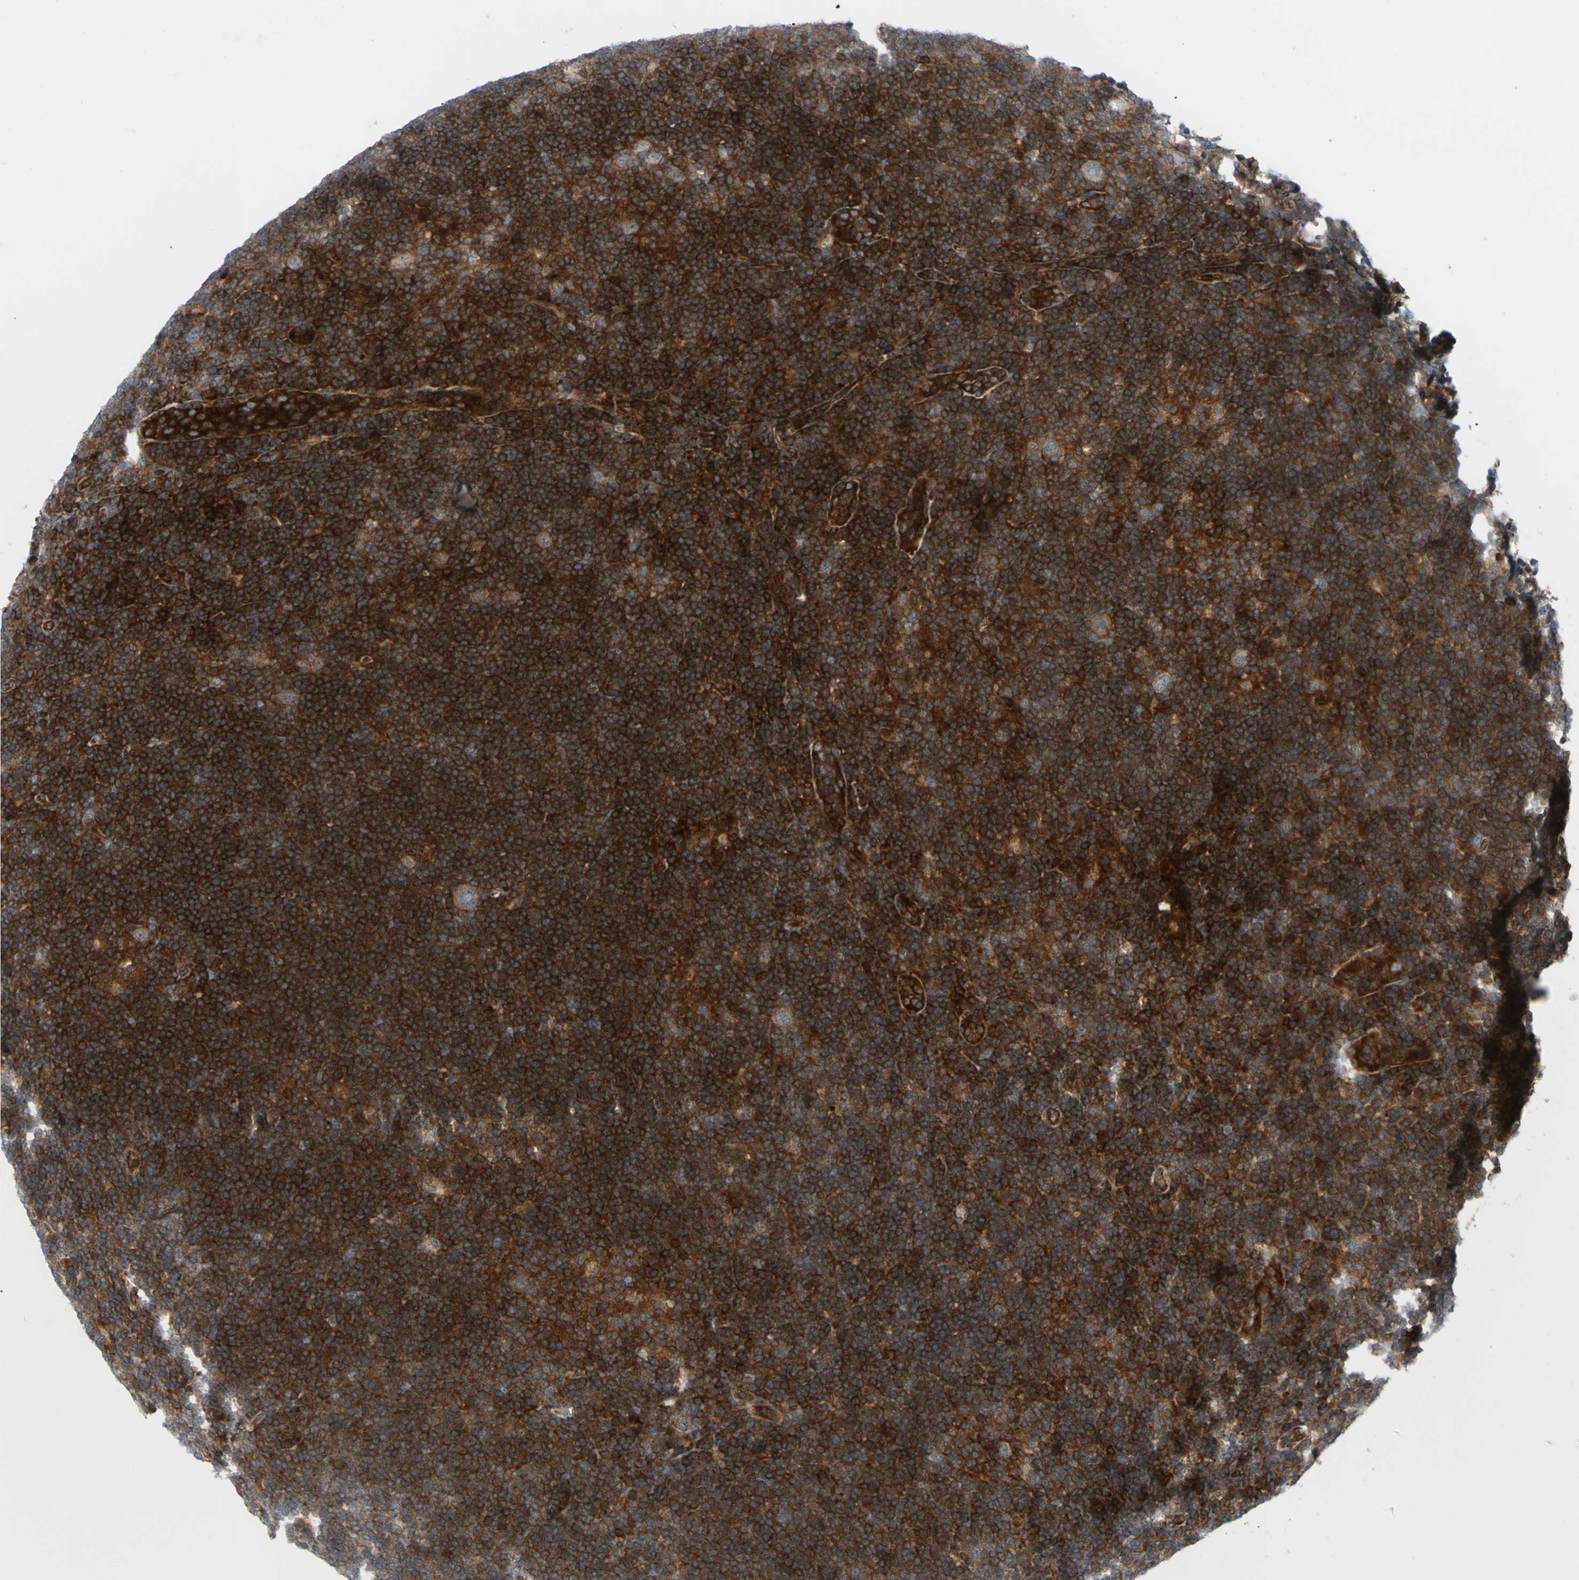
{"staining": {"intensity": "moderate", "quantity": ">75%", "location": "cytoplasmic/membranous"}, "tissue": "lymphoma", "cell_type": "Tumor cells", "image_type": "cancer", "snomed": [{"axis": "morphology", "description": "Hodgkin's disease, NOS"}, {"axis": "topography", "description": "Lymph node"}], "caption": "High-magnification brightfield microscopy of lymphoma stained with DAB (brown) and counterstained with hematoxylin (blue). tumor cells exhibit moderate cytoplasmic/membranous expression is appreciated in about>75% of cells.", "gene": "PAK2", "patient": {"sex": "female", "age": 57}}